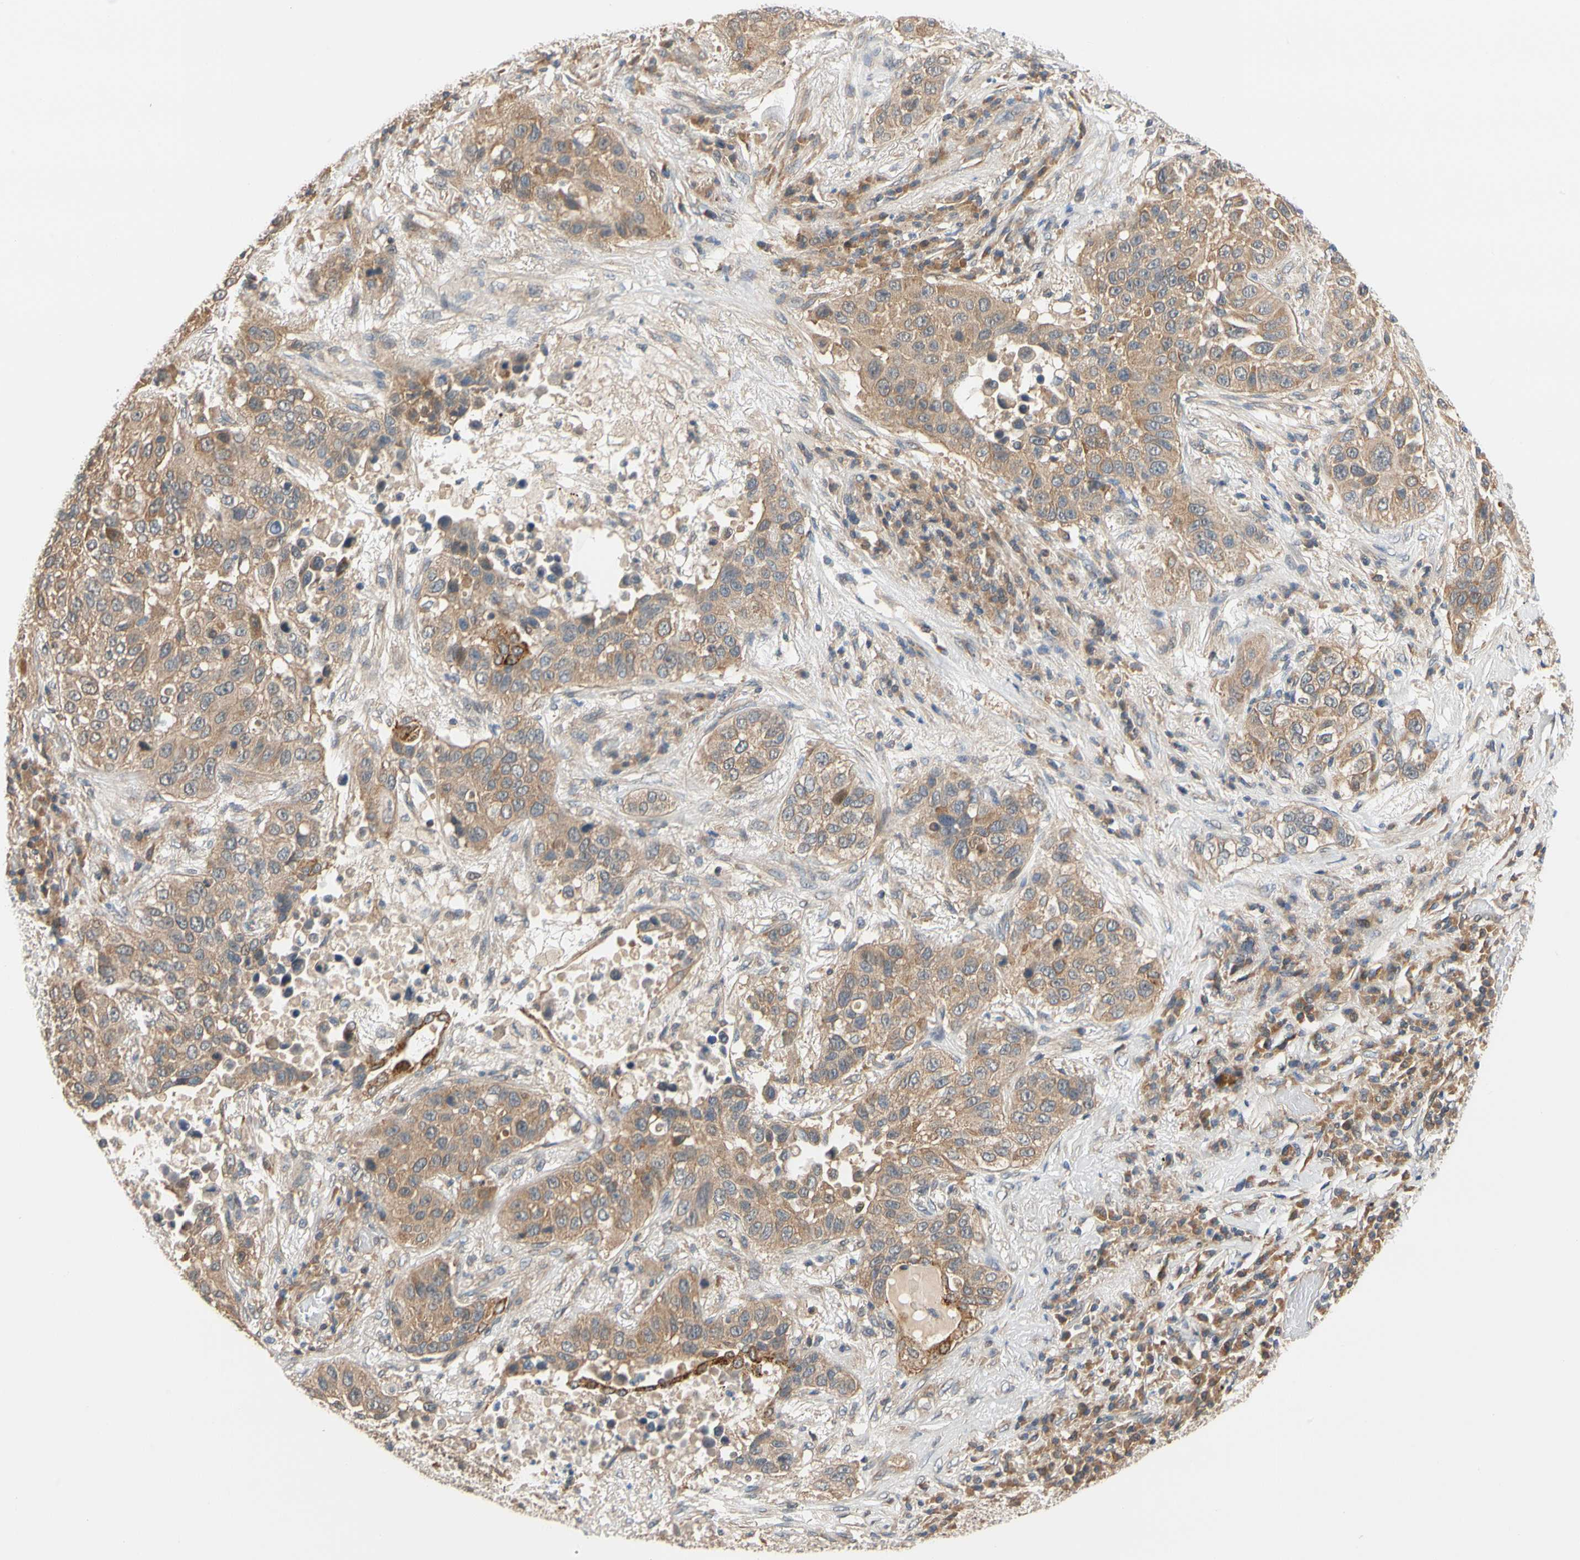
{"staining": {"intensity": "moderate", "quantity": ">75%", "location": "cytoplasmic/membranous"}, "tissue": "lung cancer", "cell_type": "Tumor cells", "image_type": "cancer", "snomed": [{"axis": "morphology", "description": "Squamous cell carcinoma, NOS"}, {"axis": "topography", "description": "Lung"}], "caption": "This photomicrograph exhibits lung cancer stained with immunohistochemistry (IHC) to label a protein in brown. The cytoplasmic/membranous of tumor cells show moderate positivity for the protein. Nuclei are counter-stained blue.", "gene": "ANKHD1", "patient": {"sex": "male", "age": 57}}